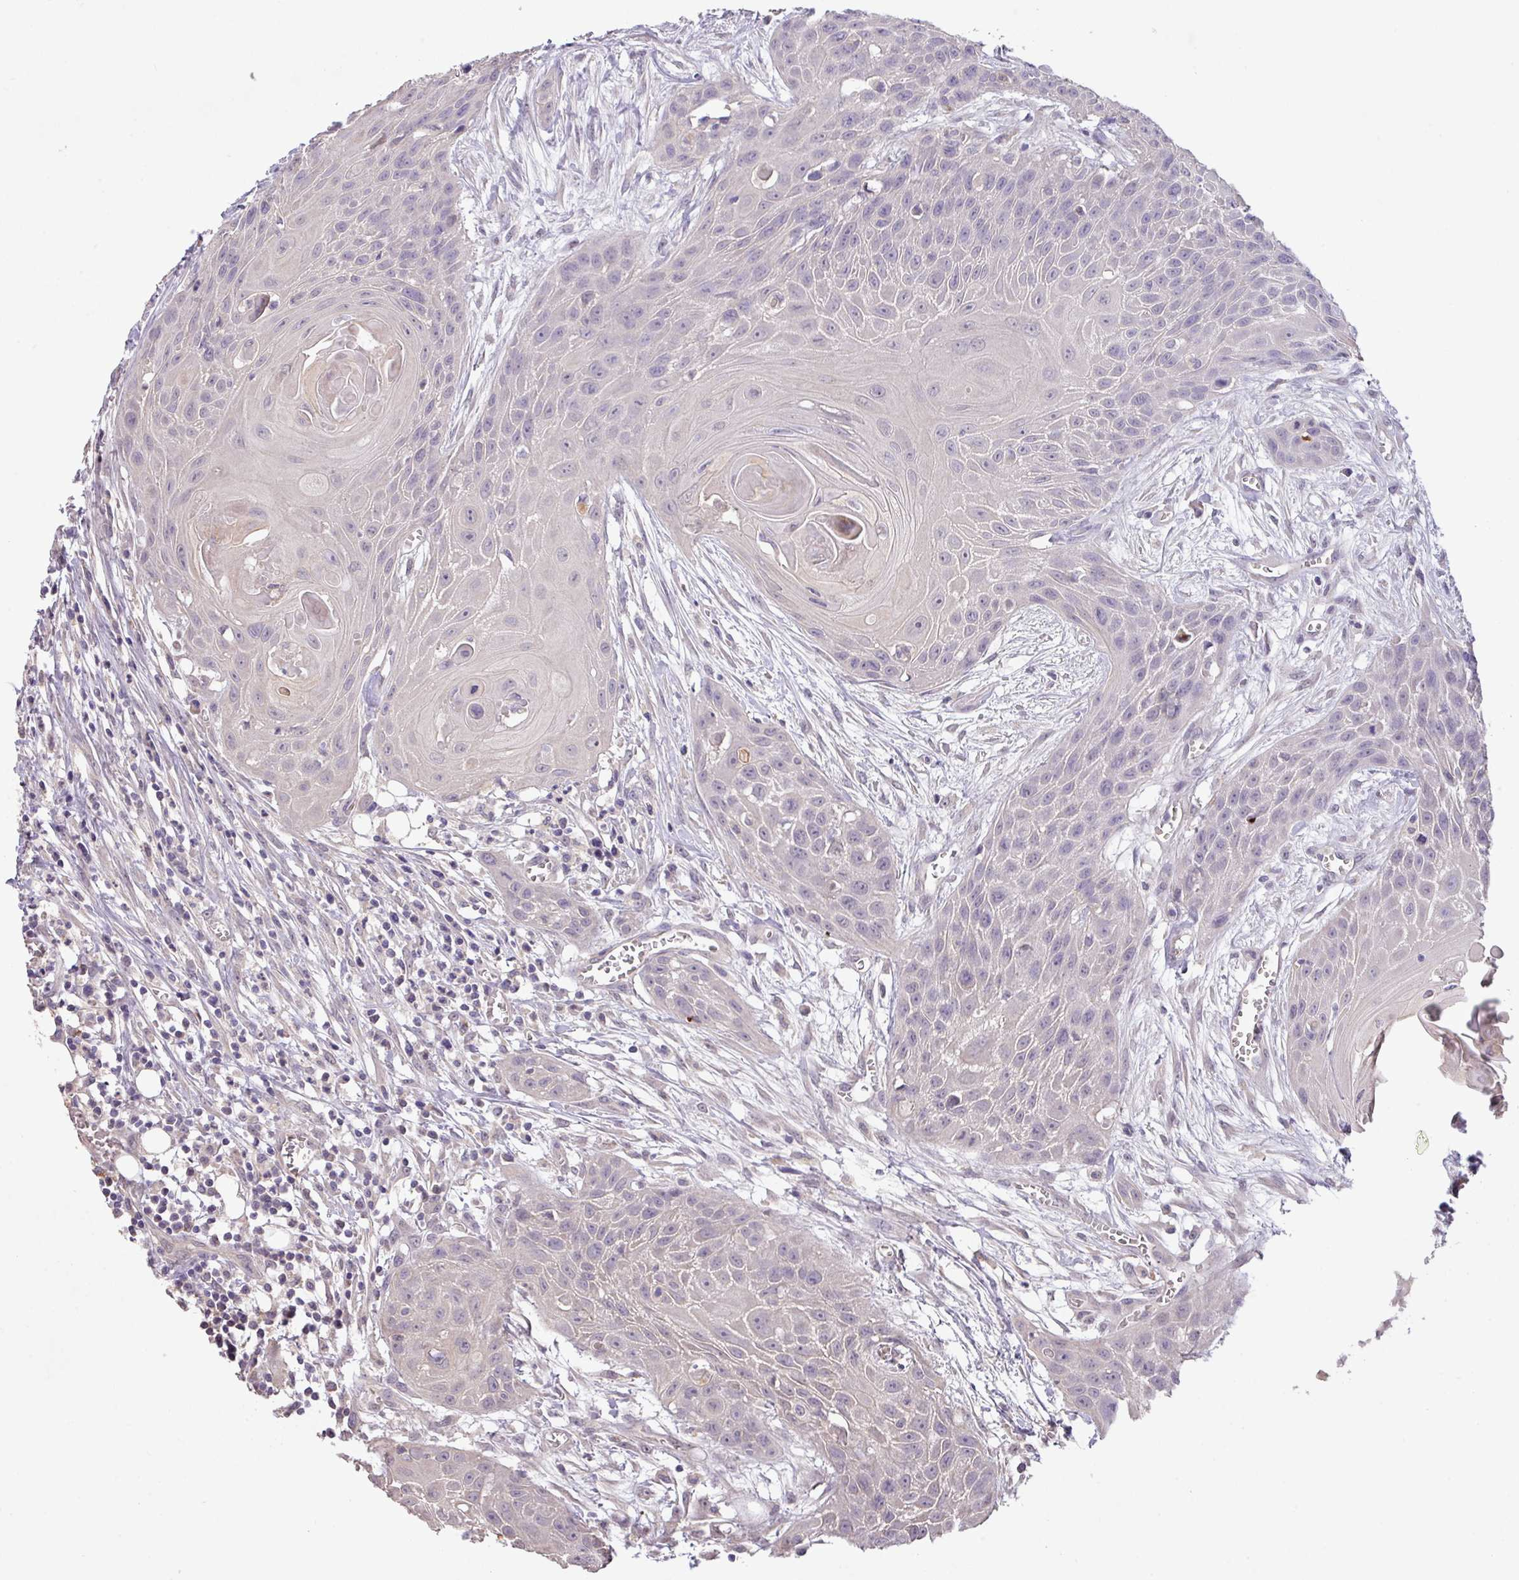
{"staining": {"intensity": "negative", "quantity": "none", "location": "none"}, "tissue": "head and neck cancer", "cell_type": "Tumor cells", "image_type": "cancer", "snomed": [{"axis": "morphology", "description": "Squamous cell carcinoma, NOS"}, {"axis": "topography", "description": "Lymph node"}, {"axis": "topography", "description": "Salivary gland"}, {"axis": "topography", "description": "Head-Neck"}], "caption": "Immunohistochemistry (IHC) photomicrograph of neoplastic tissue: head and neck cancer (squamous cell carcinoma) stained with DAB reveals no significant protein expression in tumor cells.", "gene": "PRADC1", "patient": {"sex": "female", "age": 74}}